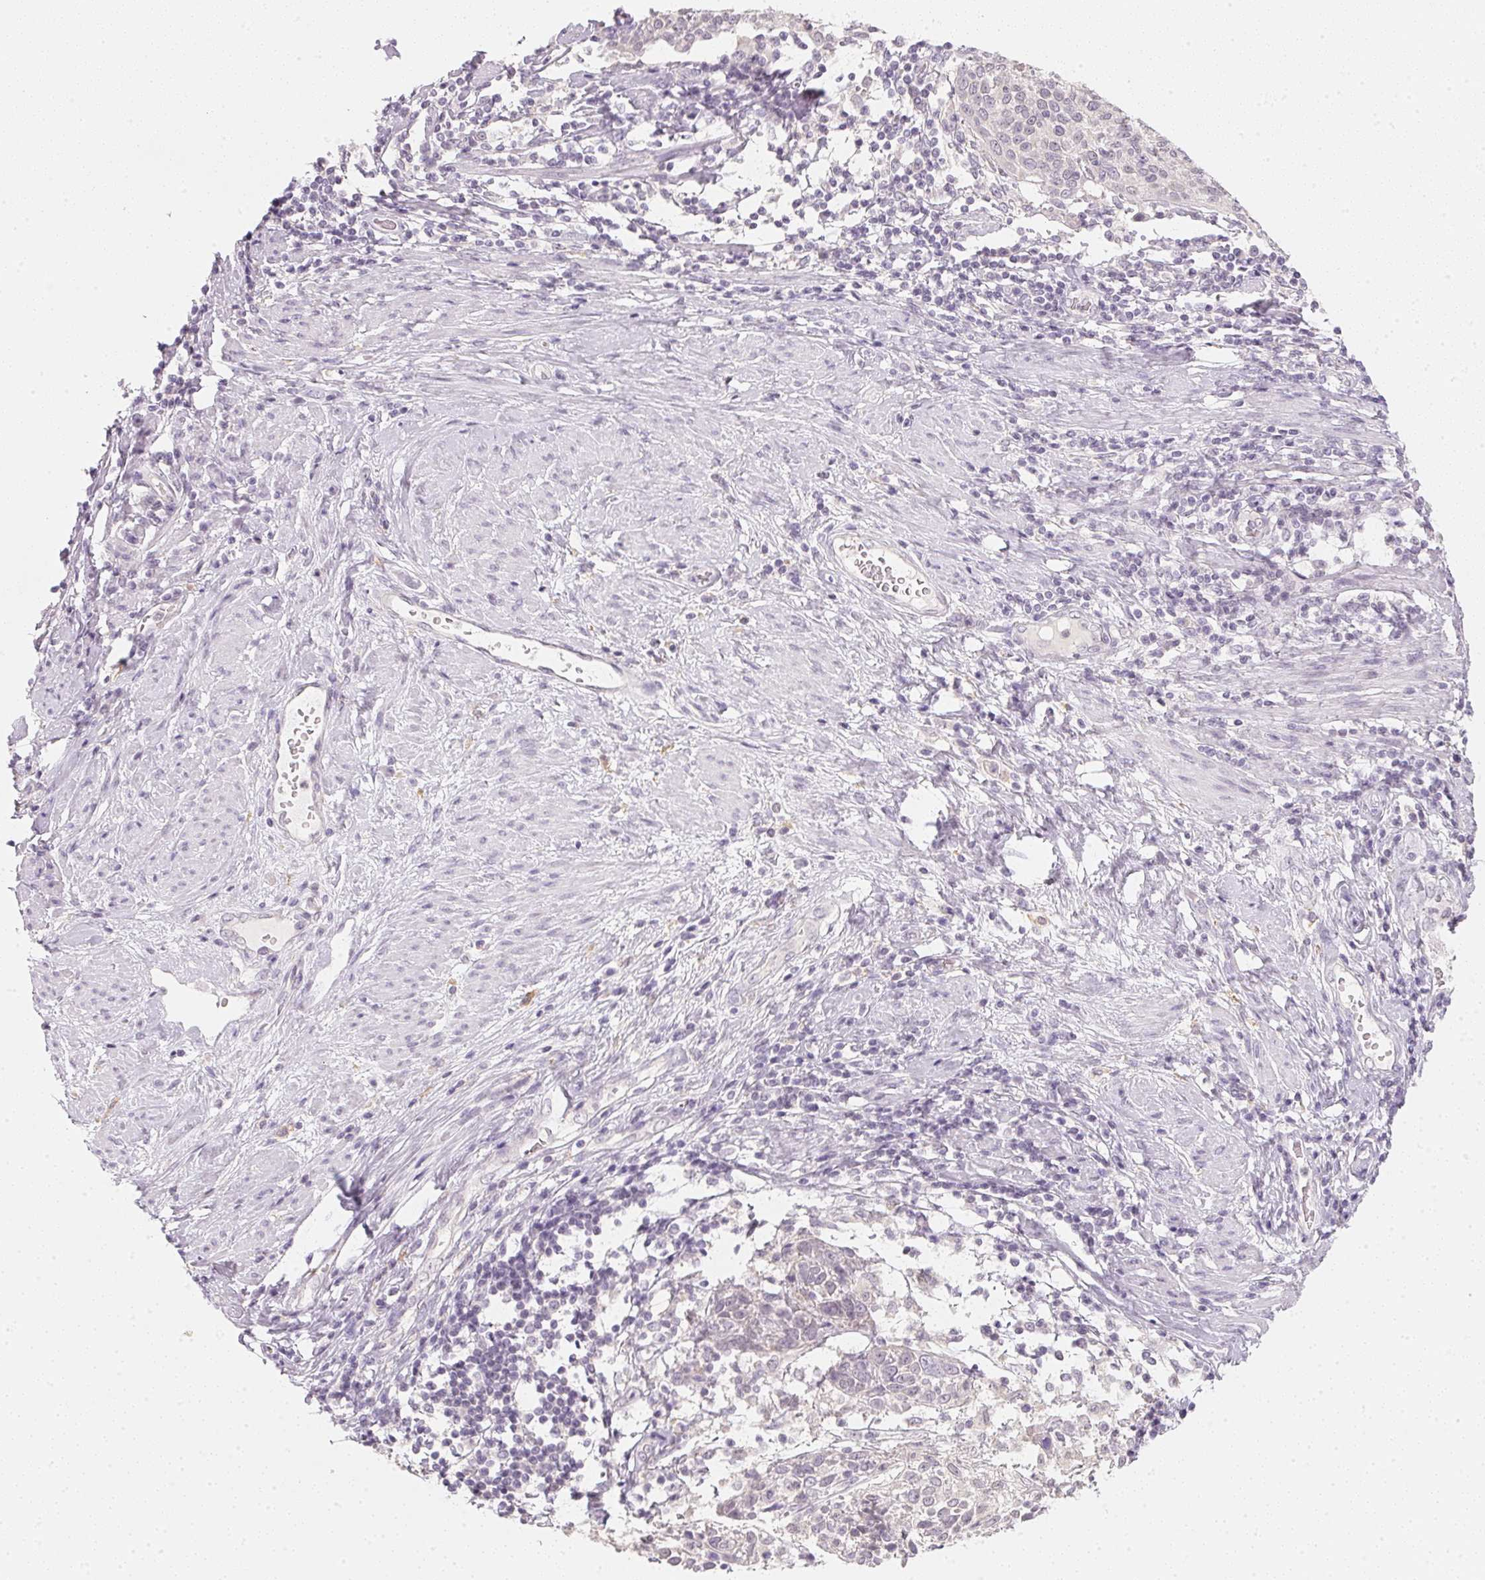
{"staining": {"intensity": "negative", "quantity": "none", "location": "none"}, "tissue": "cervical cancer", "cell_type": "Tumor cells", "image_type": "cancer", "snomed": [{"axis": "morphology", "description": "Squamous cell carcinoma, NOS"}, {"axis": "topography", "description": "Cervix"}], "caption": "Histopathology image shows no protein positivity in tumor cells of cervical squamous cell carcinoma tissue. (DAB (3,3'-diaminobenzidine) immunohistochemistry (IHC) with hematoxylin counter stain).", "gene": "CFAP276", "patient": {"sex": "female", "age": 61}}